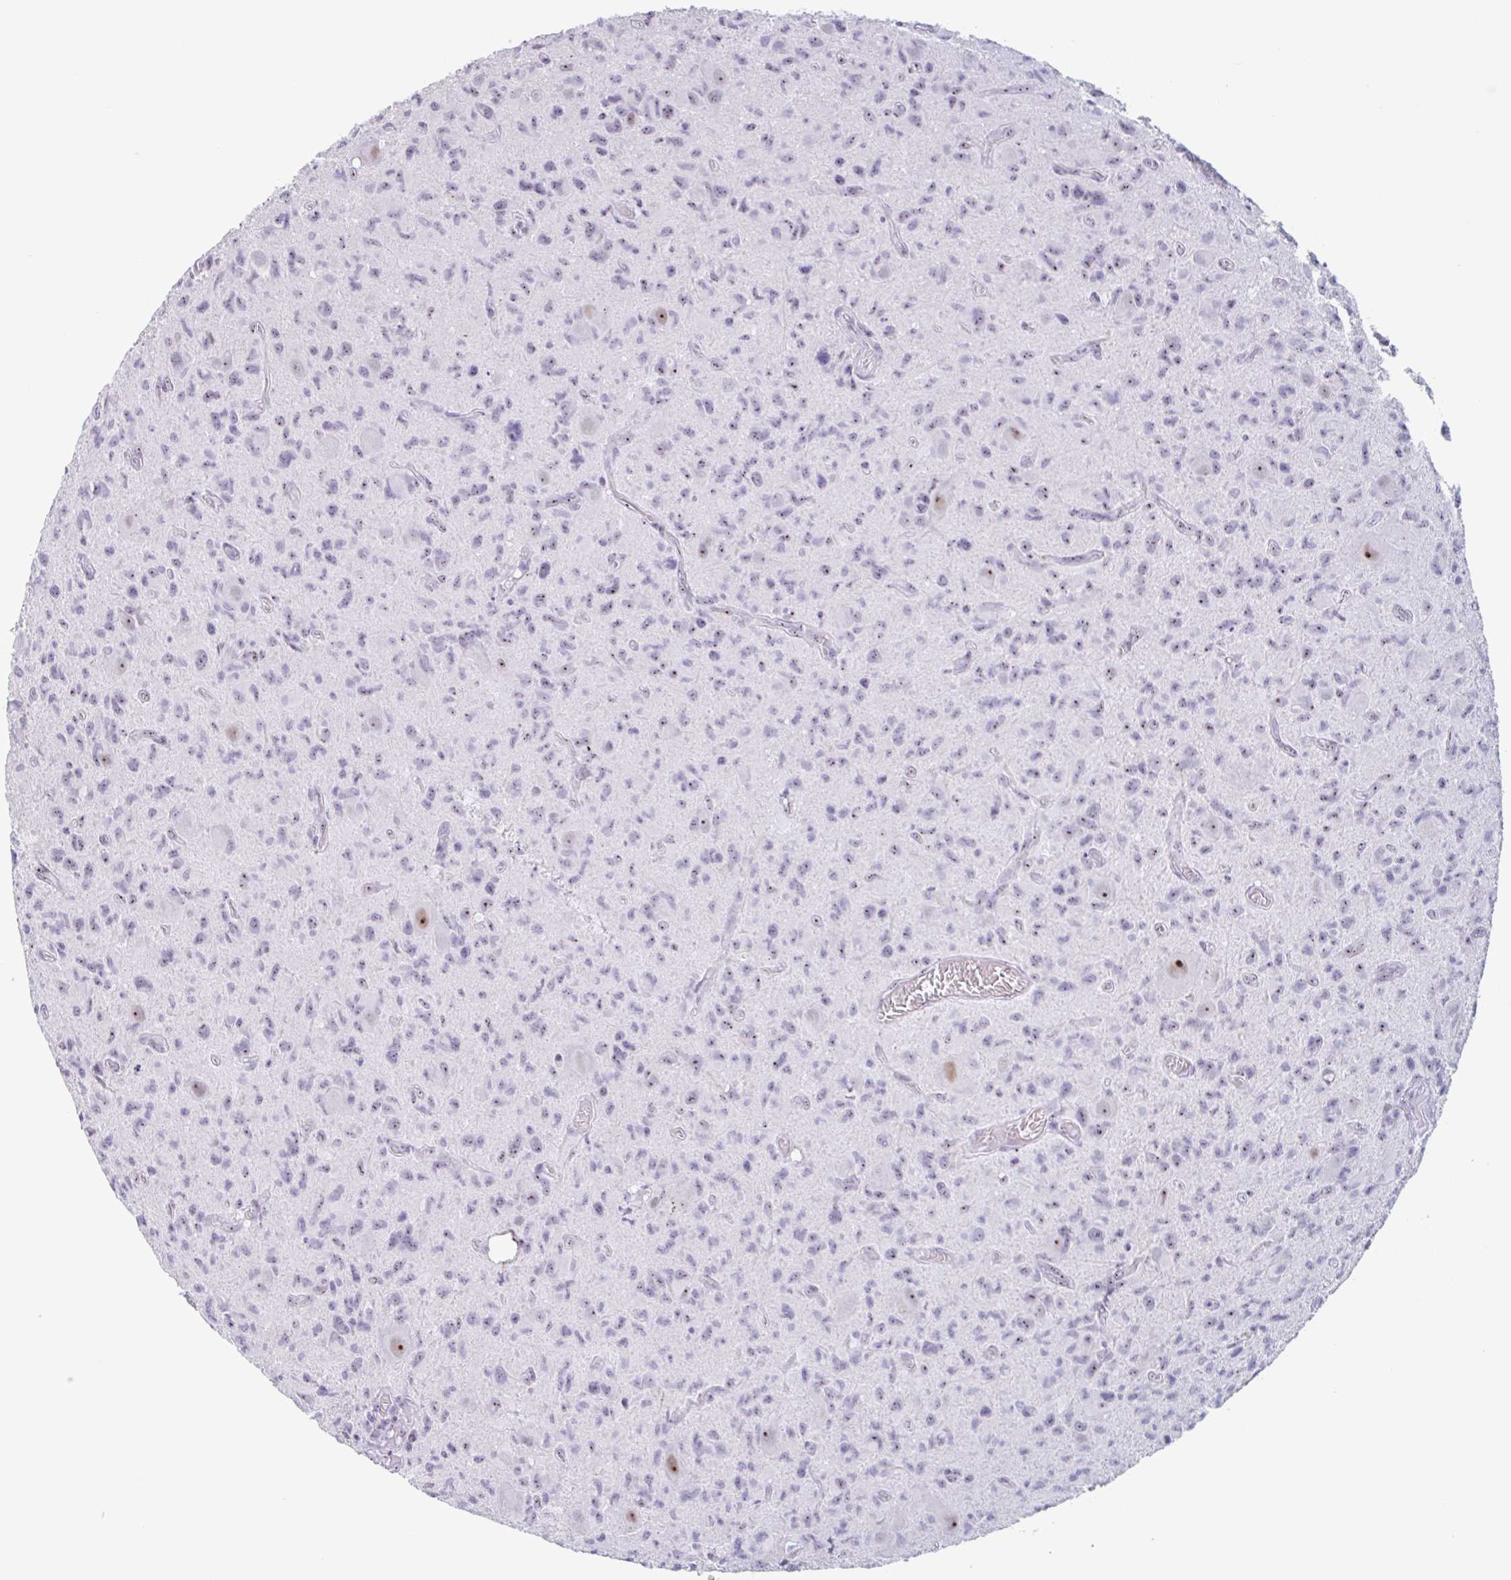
{"staining": {"intensity": "weak", "quantity": "25%-75%", "location": "nuclear"}, "tissue": "glioma", "cell_type": "Tumor cells", "image_type": "cancer", "snomed": [{"axis": "morphology", "description": "Glioma, malignant, High grade"}, {"axis": "topography", "description": "Brain"}], "caption": "Human malignant glioma (high-grade) stained for a protein (brown) displays weak nuclear positive positivity in approximately 25%-75% of tumor cells.", "gene": "LENG9", "patient": {"sex": "male", "age": 76}}